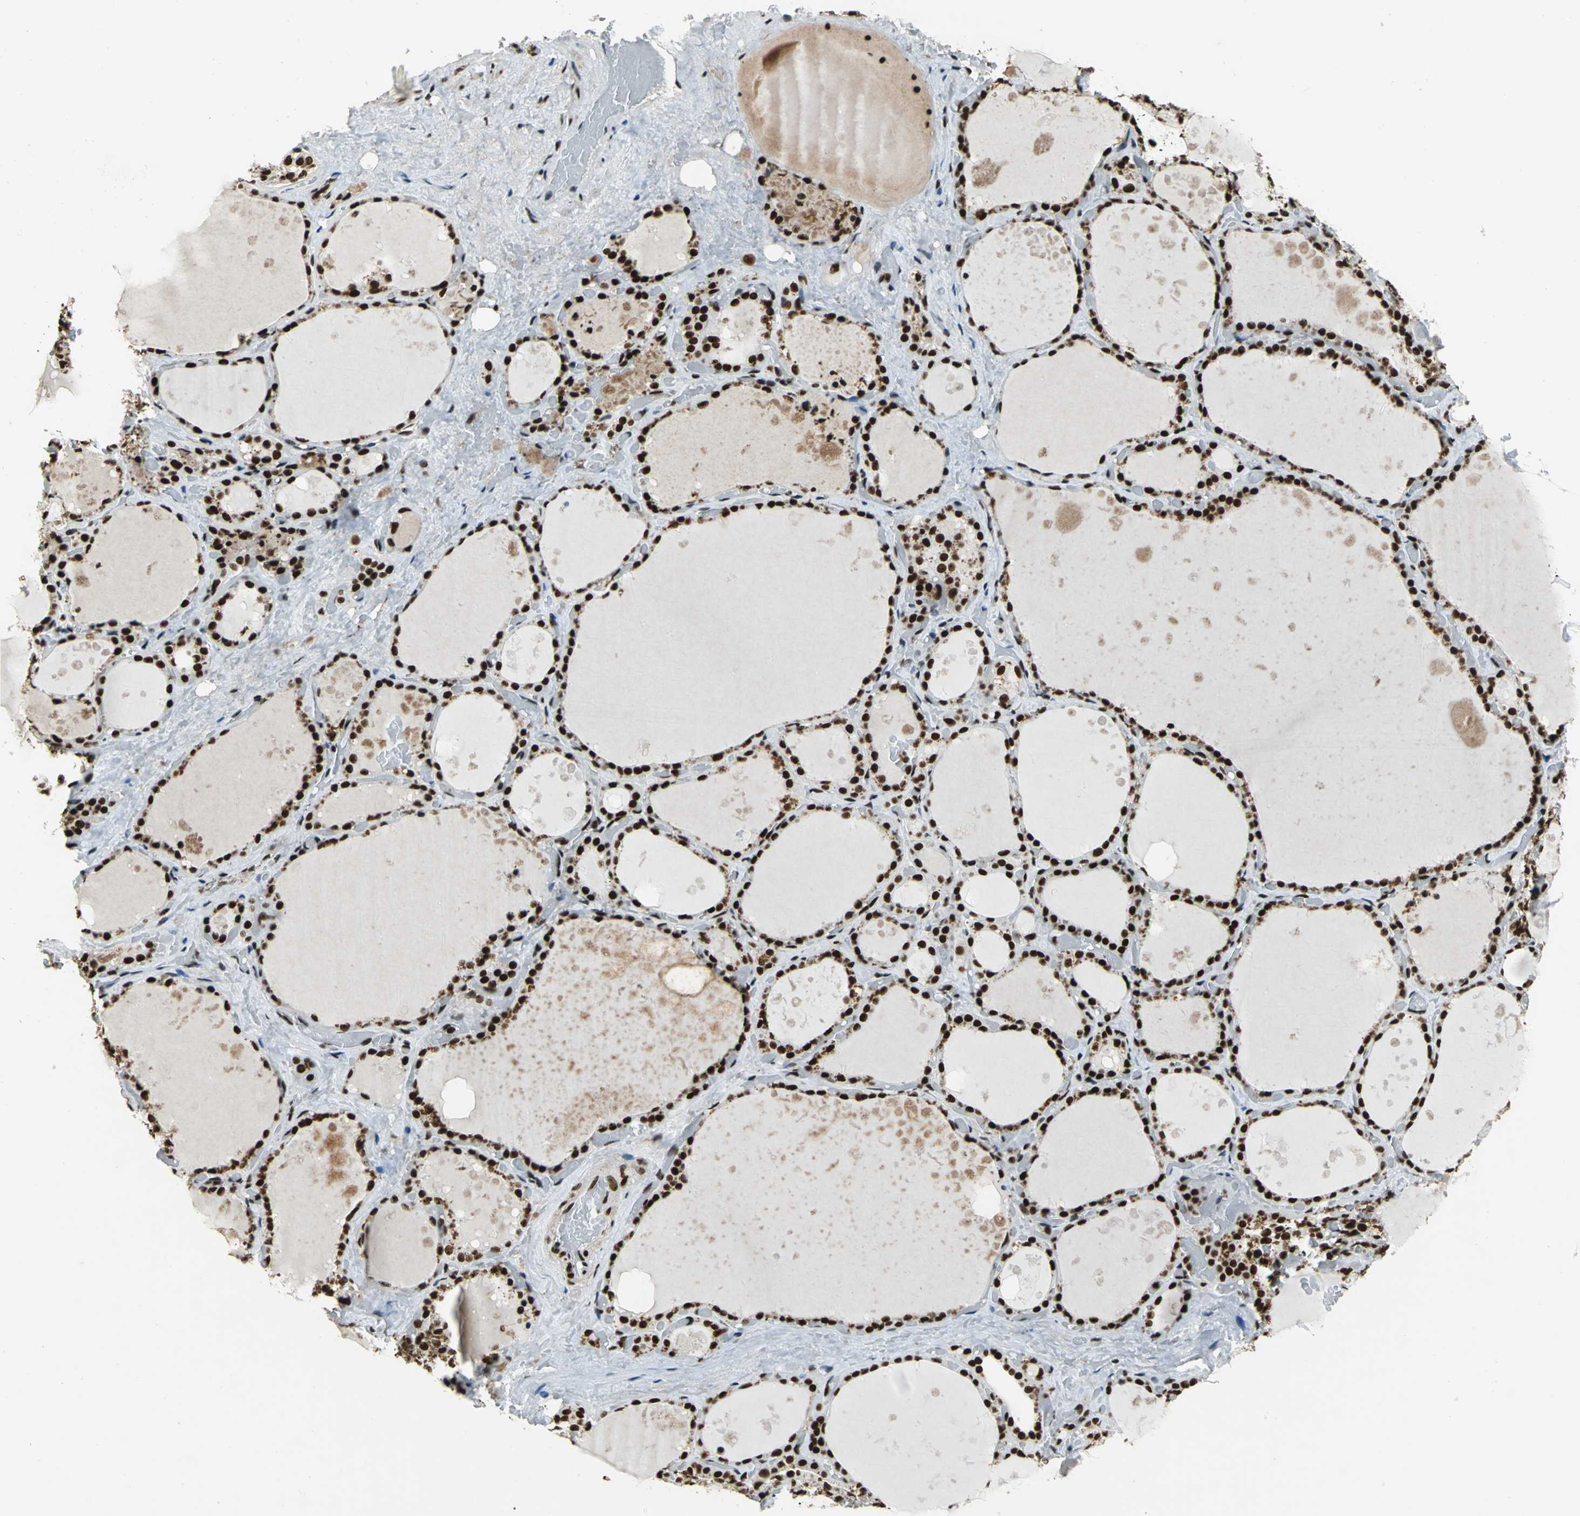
{"staining": {"intensity": "strong", "quantity": ">75%", "location": "nuclear"}, "tissue": "thyroid gland", "cell_type": "Glandular cells", "image_type": "normal", "snomed": [{"axis": "morphology", "description": "Normal tissue, NOS"}, {"axis": "topography", "description": "Thyroid gland"}], "caption": "The photomicrograph shows a brown stain indicating the presence of a protein in the nuclear of glandular cells in thyroid gland.", "gene": "UBTF", "patient": {"sex": "male", "age": 61}}